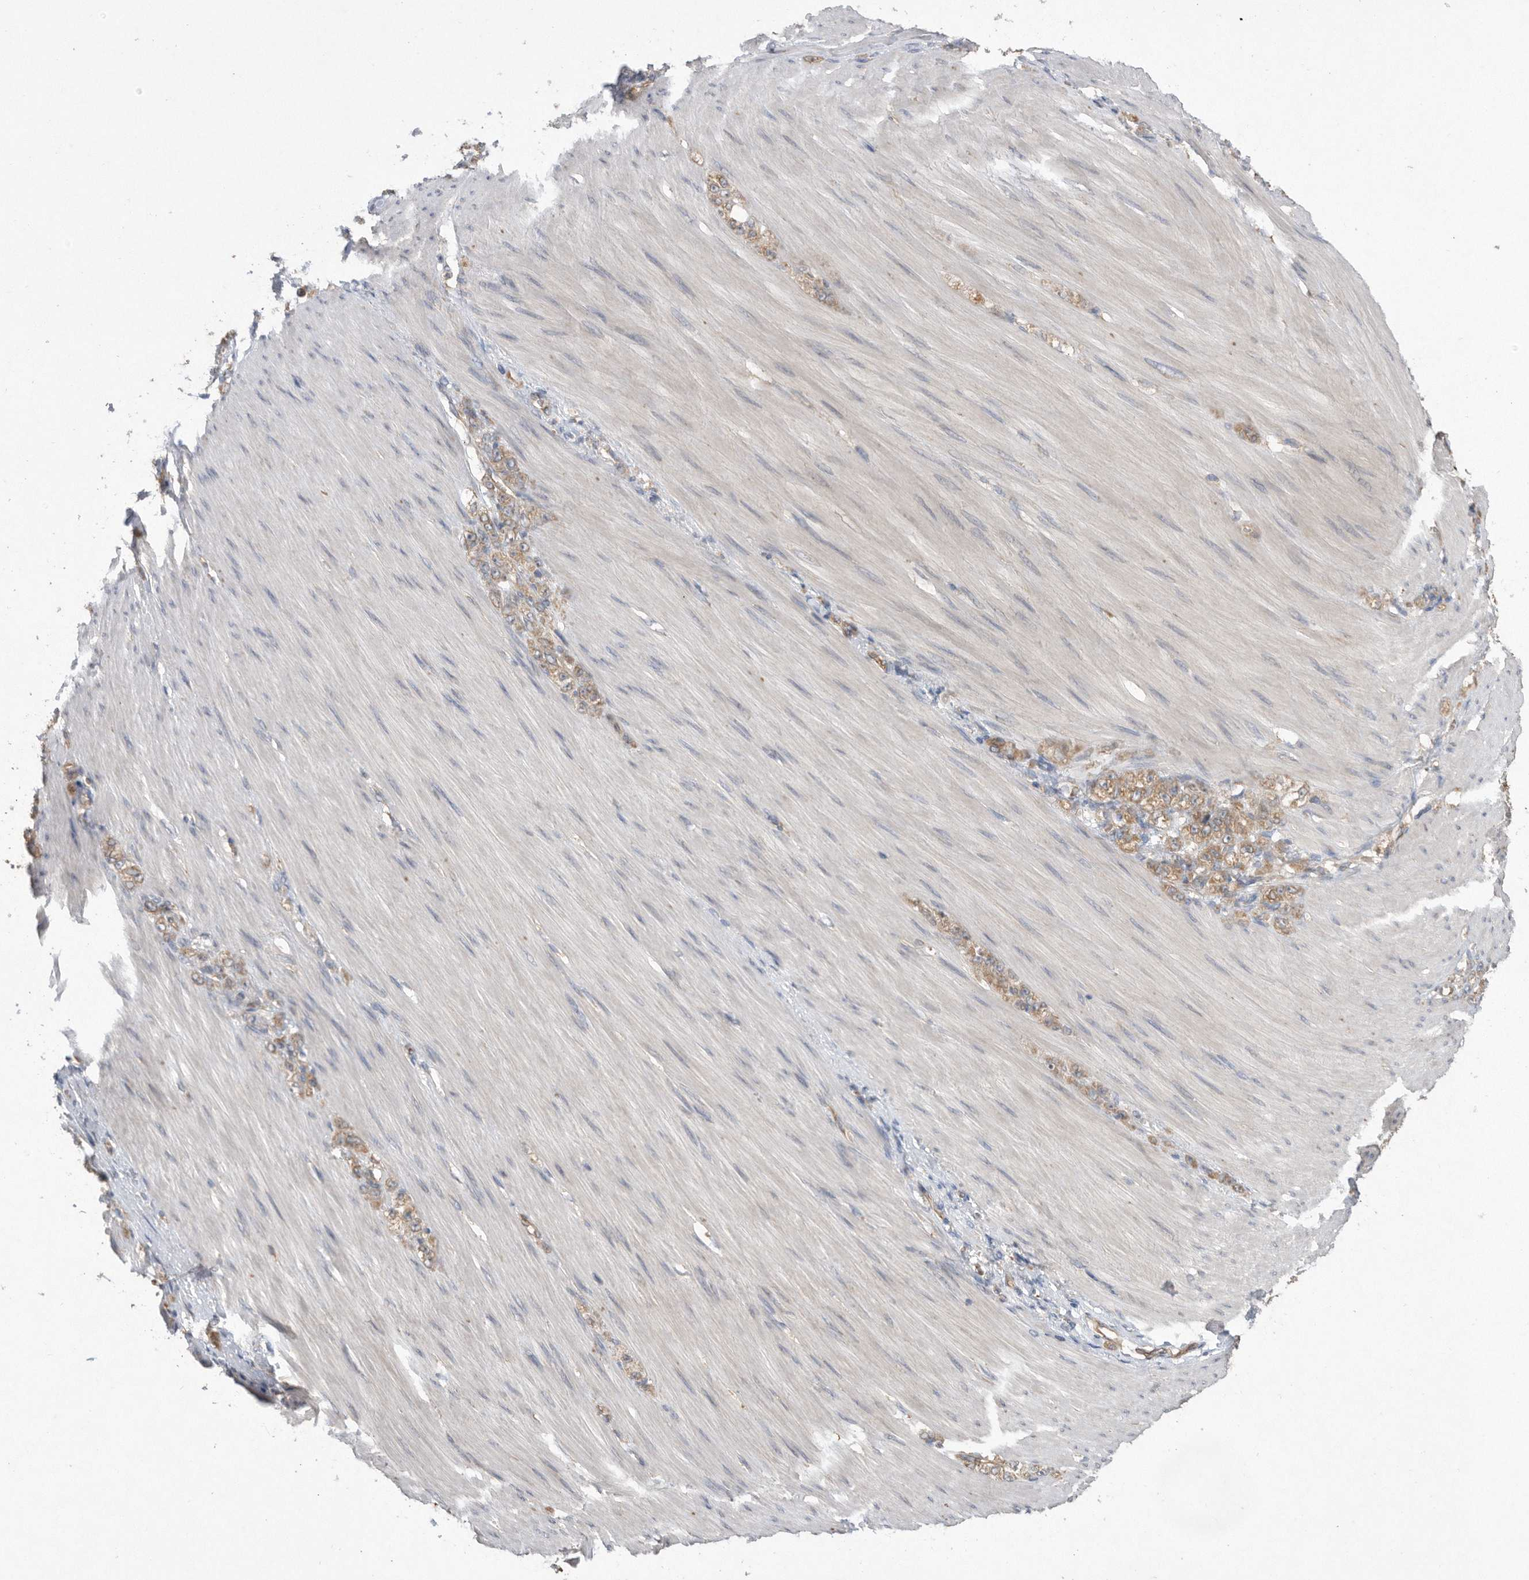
{"staining": {"intensity": "weak", "quantity": ">75%", "location": "cytoplasmic/membranous"}, "tissue": "stomach cancer", "cell_type": "Tumor cells", "image_type": "cancer", "snomed": [{"axis": "morphology", "description": "Normal tissue, NOS"}, {"axis": "morphology", "description": "Adenocarcinoma, NOS"}, {"axis": "topography", "description": "Stomach"}], "caption": "Weak cytoplasmic/membranous expression is appreciated in about >75% of tumor cells in adenocarcinoma (stomach).", "gene": "PON2", "patient": {"sex": "male", "age": 82}}